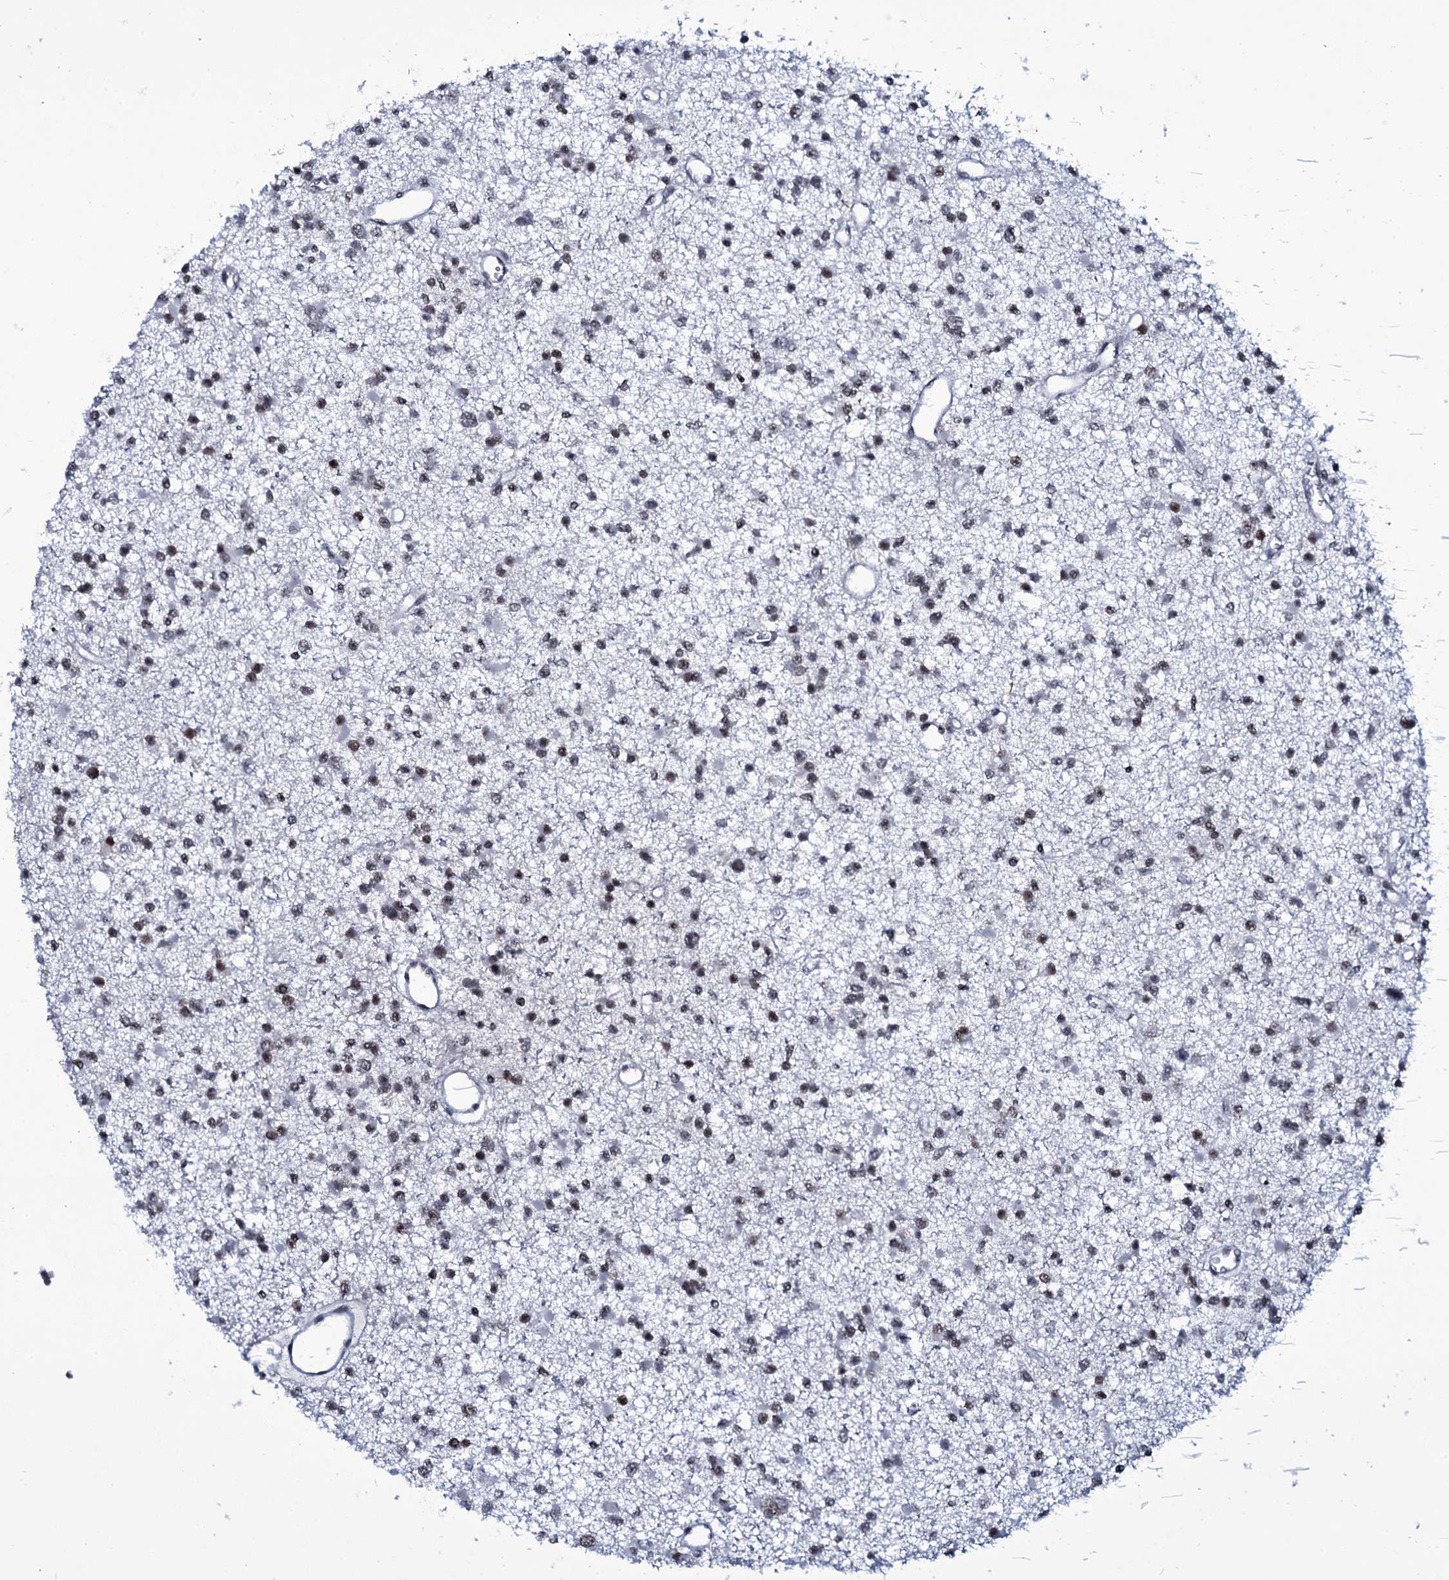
{"staining": {"intensity": "moderate", "quantity": "<25%", "location": "nuclear"}, "tissue": "glioma", "cell_type": "Tumor cells", "image_type": "cancer", "snomed": [{"axis": "morphology", "description": "Glioma, malignant, Low grade"}, {"axis": "topography", "description": "Brain"}], "caption": "Human malignant glioma (low-grade) stained with a brown dye exhibits moderate nuclear positive positivity in approximately <25% of tumor cells.", "gene": "ZMIZ2", "patient": {"sex": "female", "age": 22}}